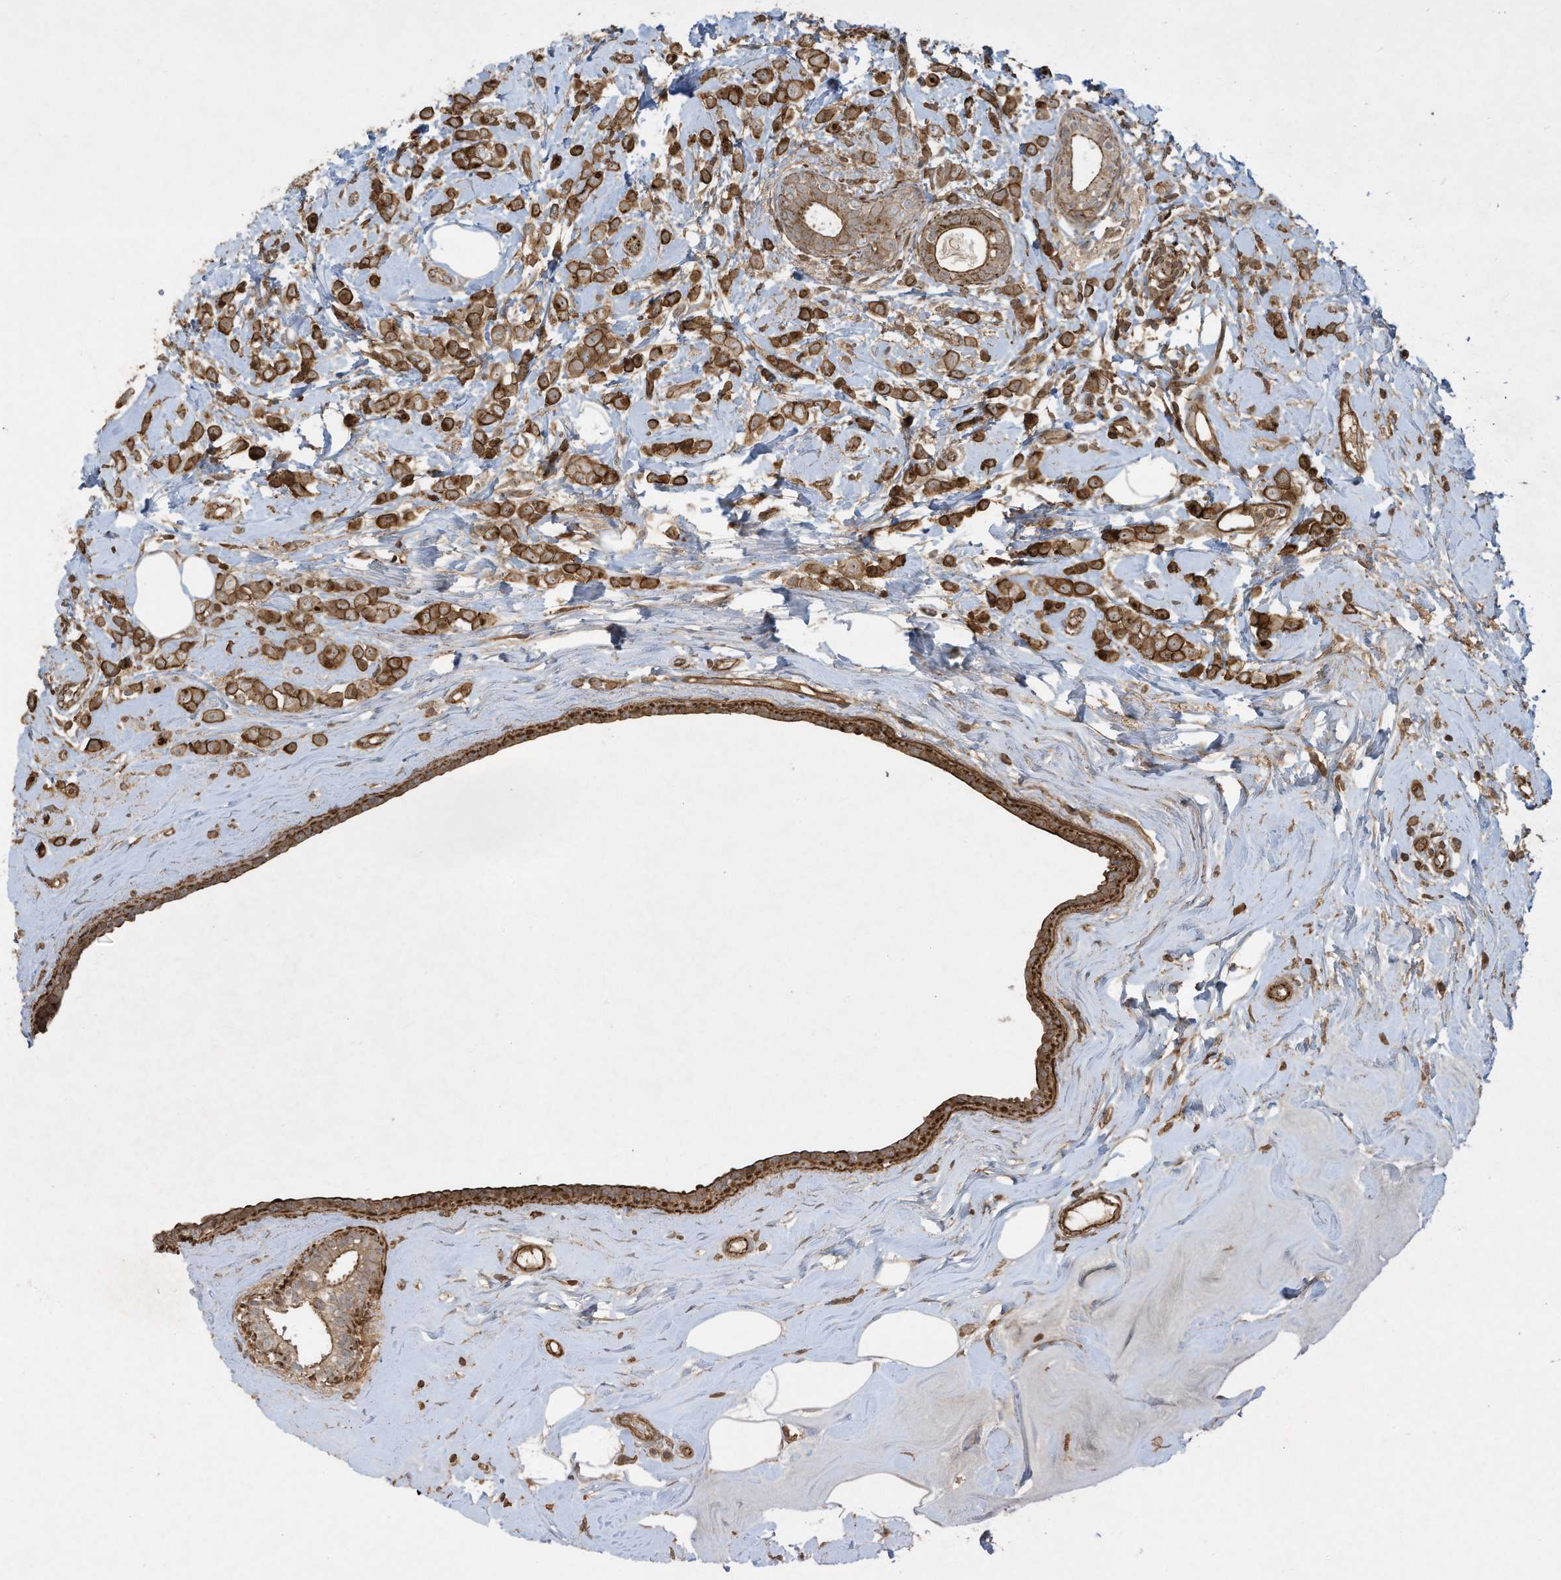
{"staining": {"intensity": "strong", "quantity": ">75%", "location": "cytoplasmic/membranous"}, "tissue": "breast cancer", "cell_type": "Tumor cells", "image_type": "cancer", "snomed": [{"axis": "morphology", "description": "Lobular carcinoma"}, {"axis": "topography", "description": "Breast"}], "caption": "Immunohistochemistry (IHC) (DAB (3,3'-diaminobenzidine)) staining of lobular carcinoma (breast) displays strong cytoplasmic/membranous protein expression in approximately >75% of tumor cells.", "gene": "DDIT4", "patient": {"sex": "female", "age": 47}}